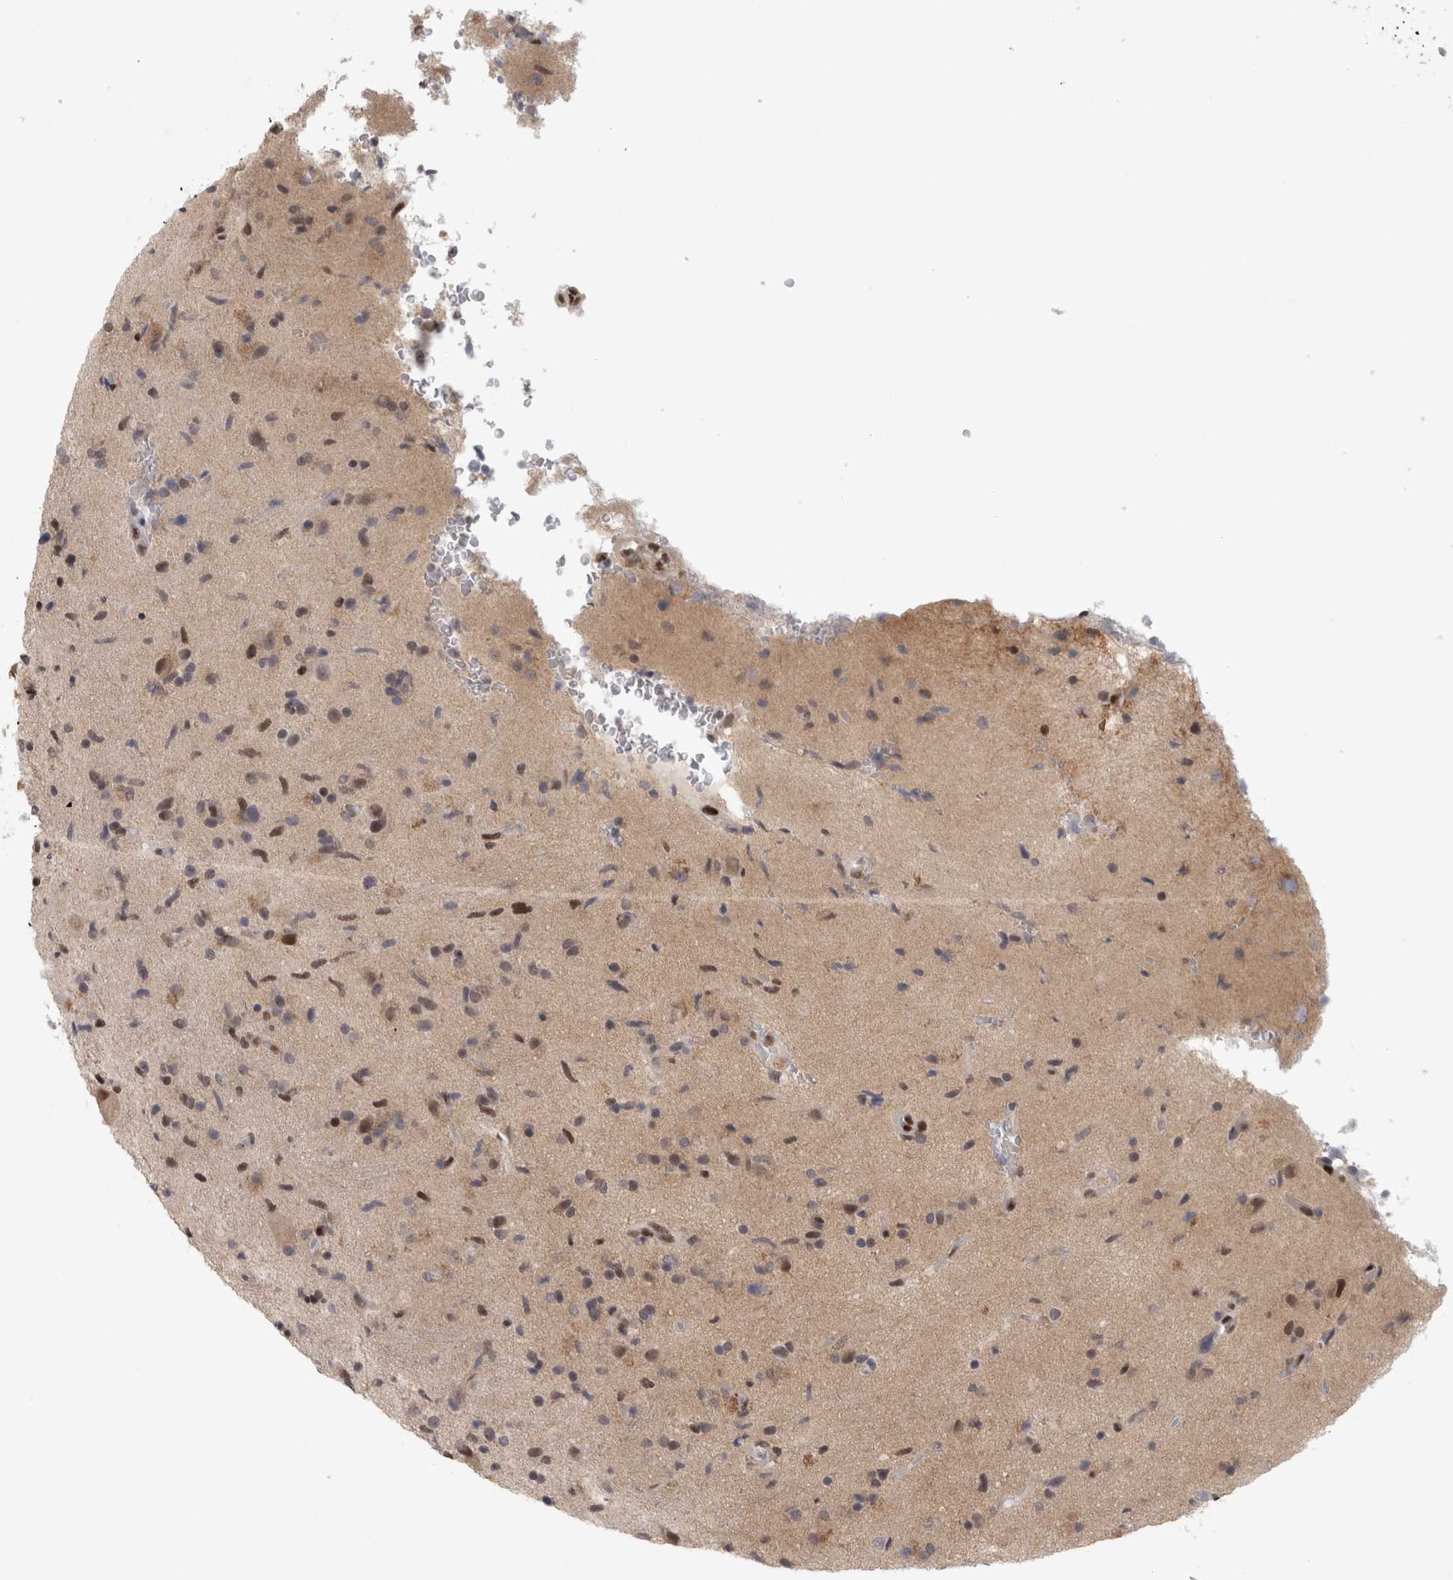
{"staining": {"intensity": "moderate", "quantity": "<25%", "location": "cytoplasmic/membranous,nuclear"}, "tissue": "glioma", "cell_type": "Tumor cells", "image_type": "cancer", "snomed": [{"axis": "morphology", "description": "Glioma, malignant, High grade"}, {"axis": "topography", "description": "Brain"}], "caption": "Glioma was stained to show a protein in brown. There is low levels of moderate cytoplasmic/membranous and nuclear staining in approximately <25% of tumor cells.", "gene": "SRARP", "patient": {"sex": "male", "age": 72}}